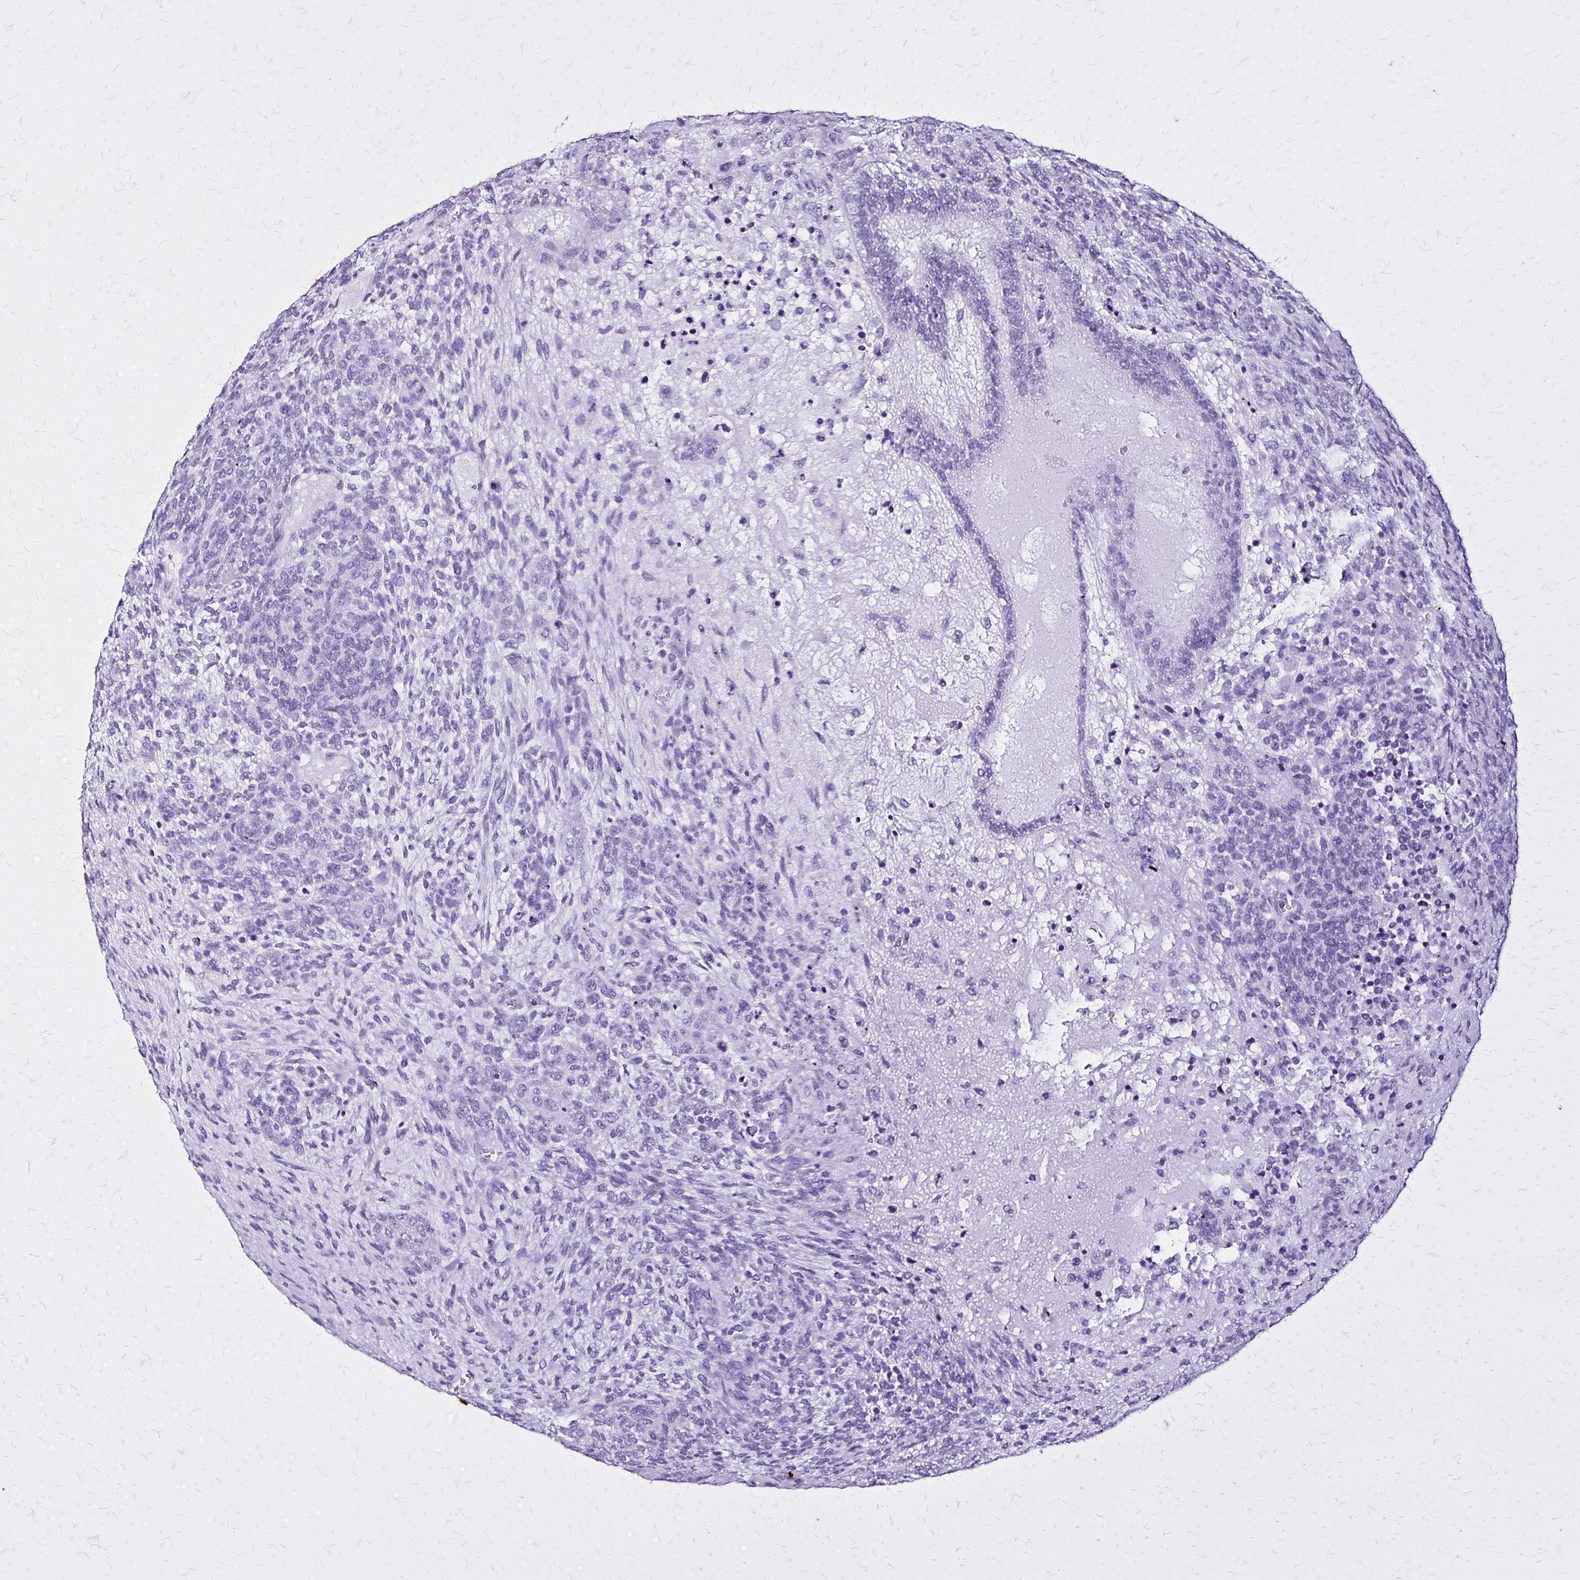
{"staining": {"intensity": "negative", "quantity": "none", "location": "none"}, "tissue": "testis cancer", "cell_type": "Tumor cells", "image_type": "cancer", "snomed": [{"axis": "morphology", "description": "Normal tissue, NOS"}, {"axis": "morphology", "description": "Carcinoma, Embryonal, NOS"}, {"axis": "topography", "description": "Testis"}, {"axis": "topography", "description": "Epididymis"}], "caption": "Testis cancer (embryonal carcinoma) stained for a protein using immunohistochemistry reveals no expression tumor cells.", "gene": "KRT2", "patient": {"sex": "male", "age": 23}}